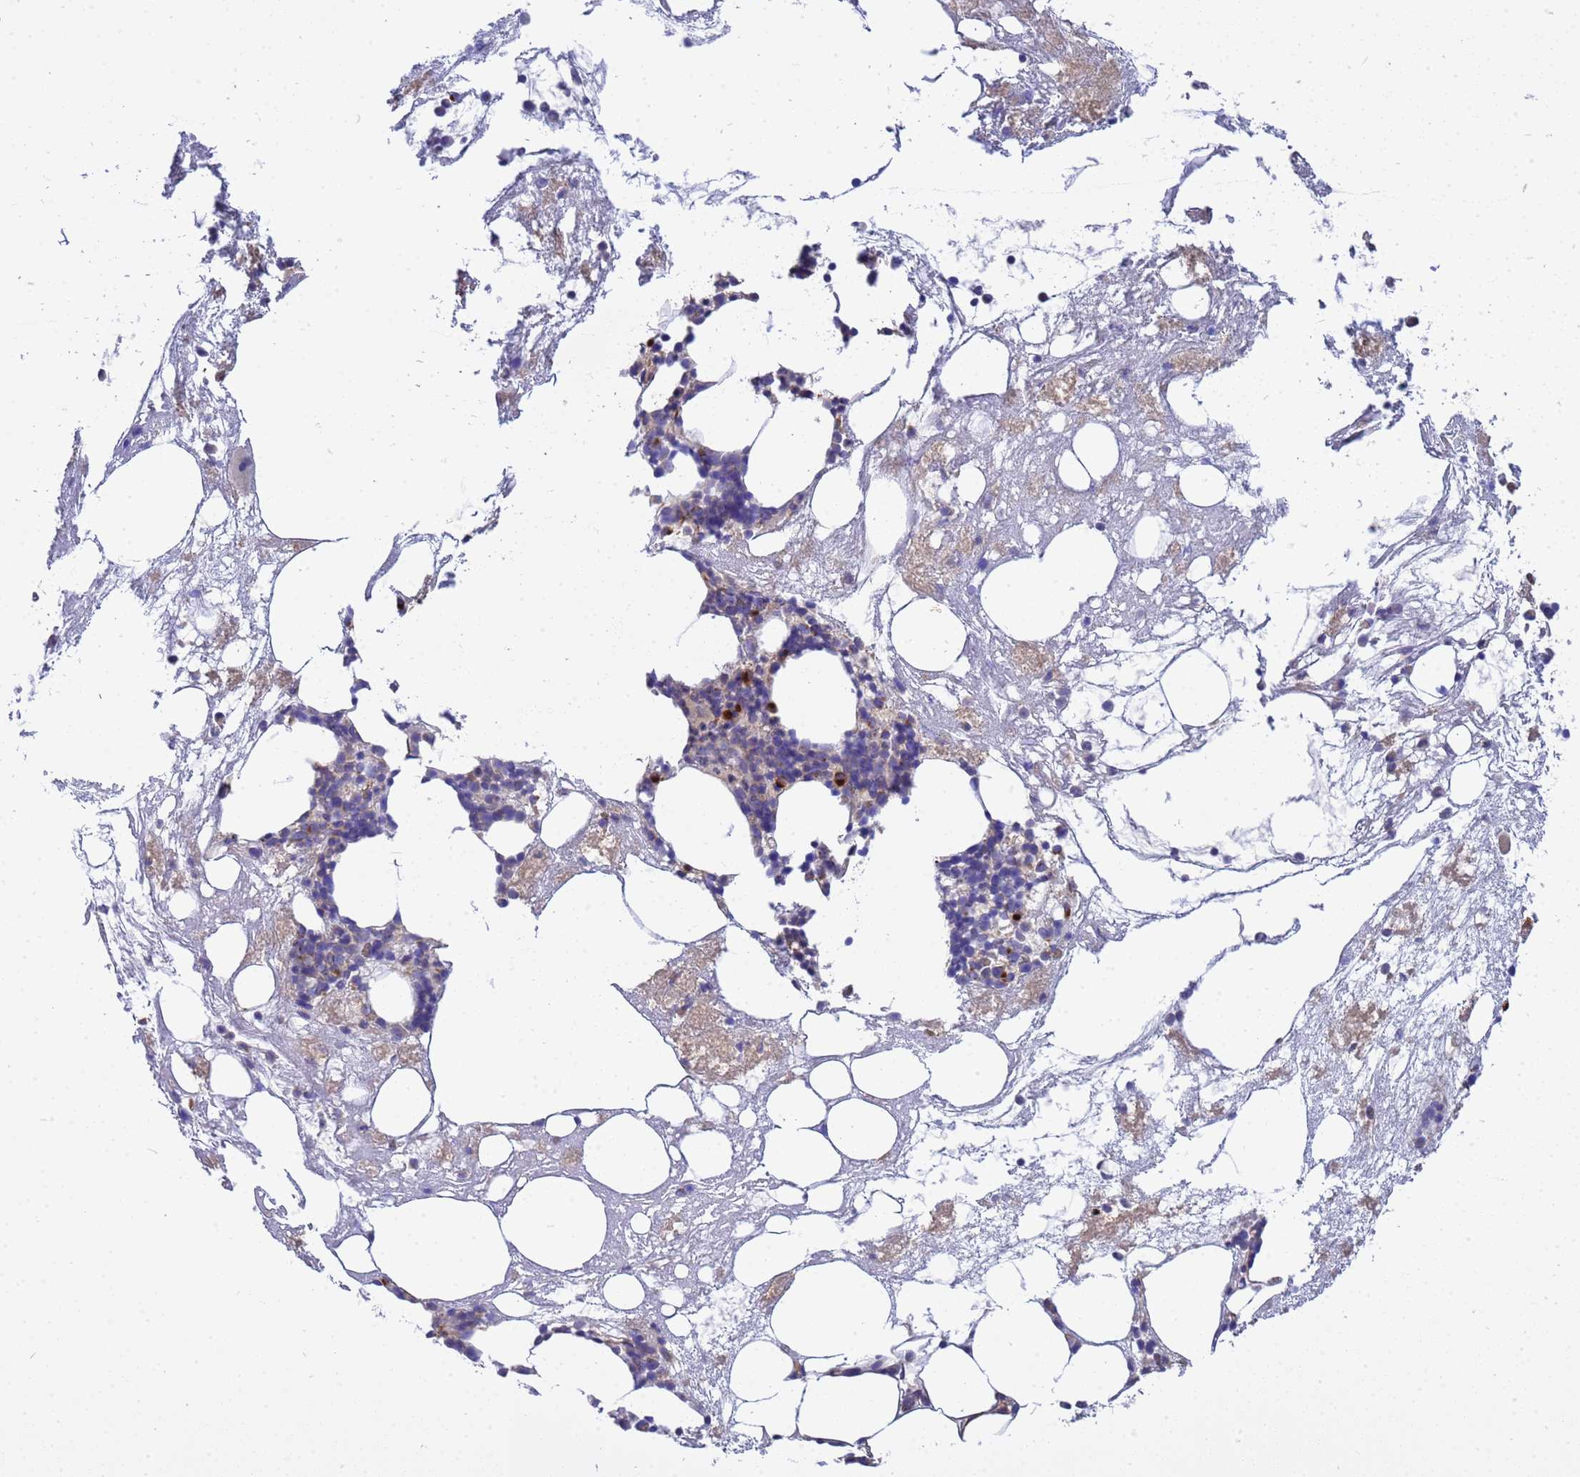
{"staining": {"intensity": "strong", "quantity": "<25%", "location": "cytoplasmic/membranous"}, "tissue": "bone marrow", "cell_type": "Hematopoietic cells", "image_type": "normal", "snomed": [{"axis": "morphology", "description": "Normal tissue, NOS"}, {"axis": "topography", "description": "Bone marrow"}], "caption": "Immunohistochemical staining of unremarkable bone marrow exhibits <25% levels of strong cytoplasmic/membranous protein expression in approximately <25% of hematopoietic cells. (DAB (3,3'-diaminobenzidine) IHC with brightfield microscopy, high magnification).", "gene": "ANAPC1", "patient": {"sex": "male", "age": 78}}